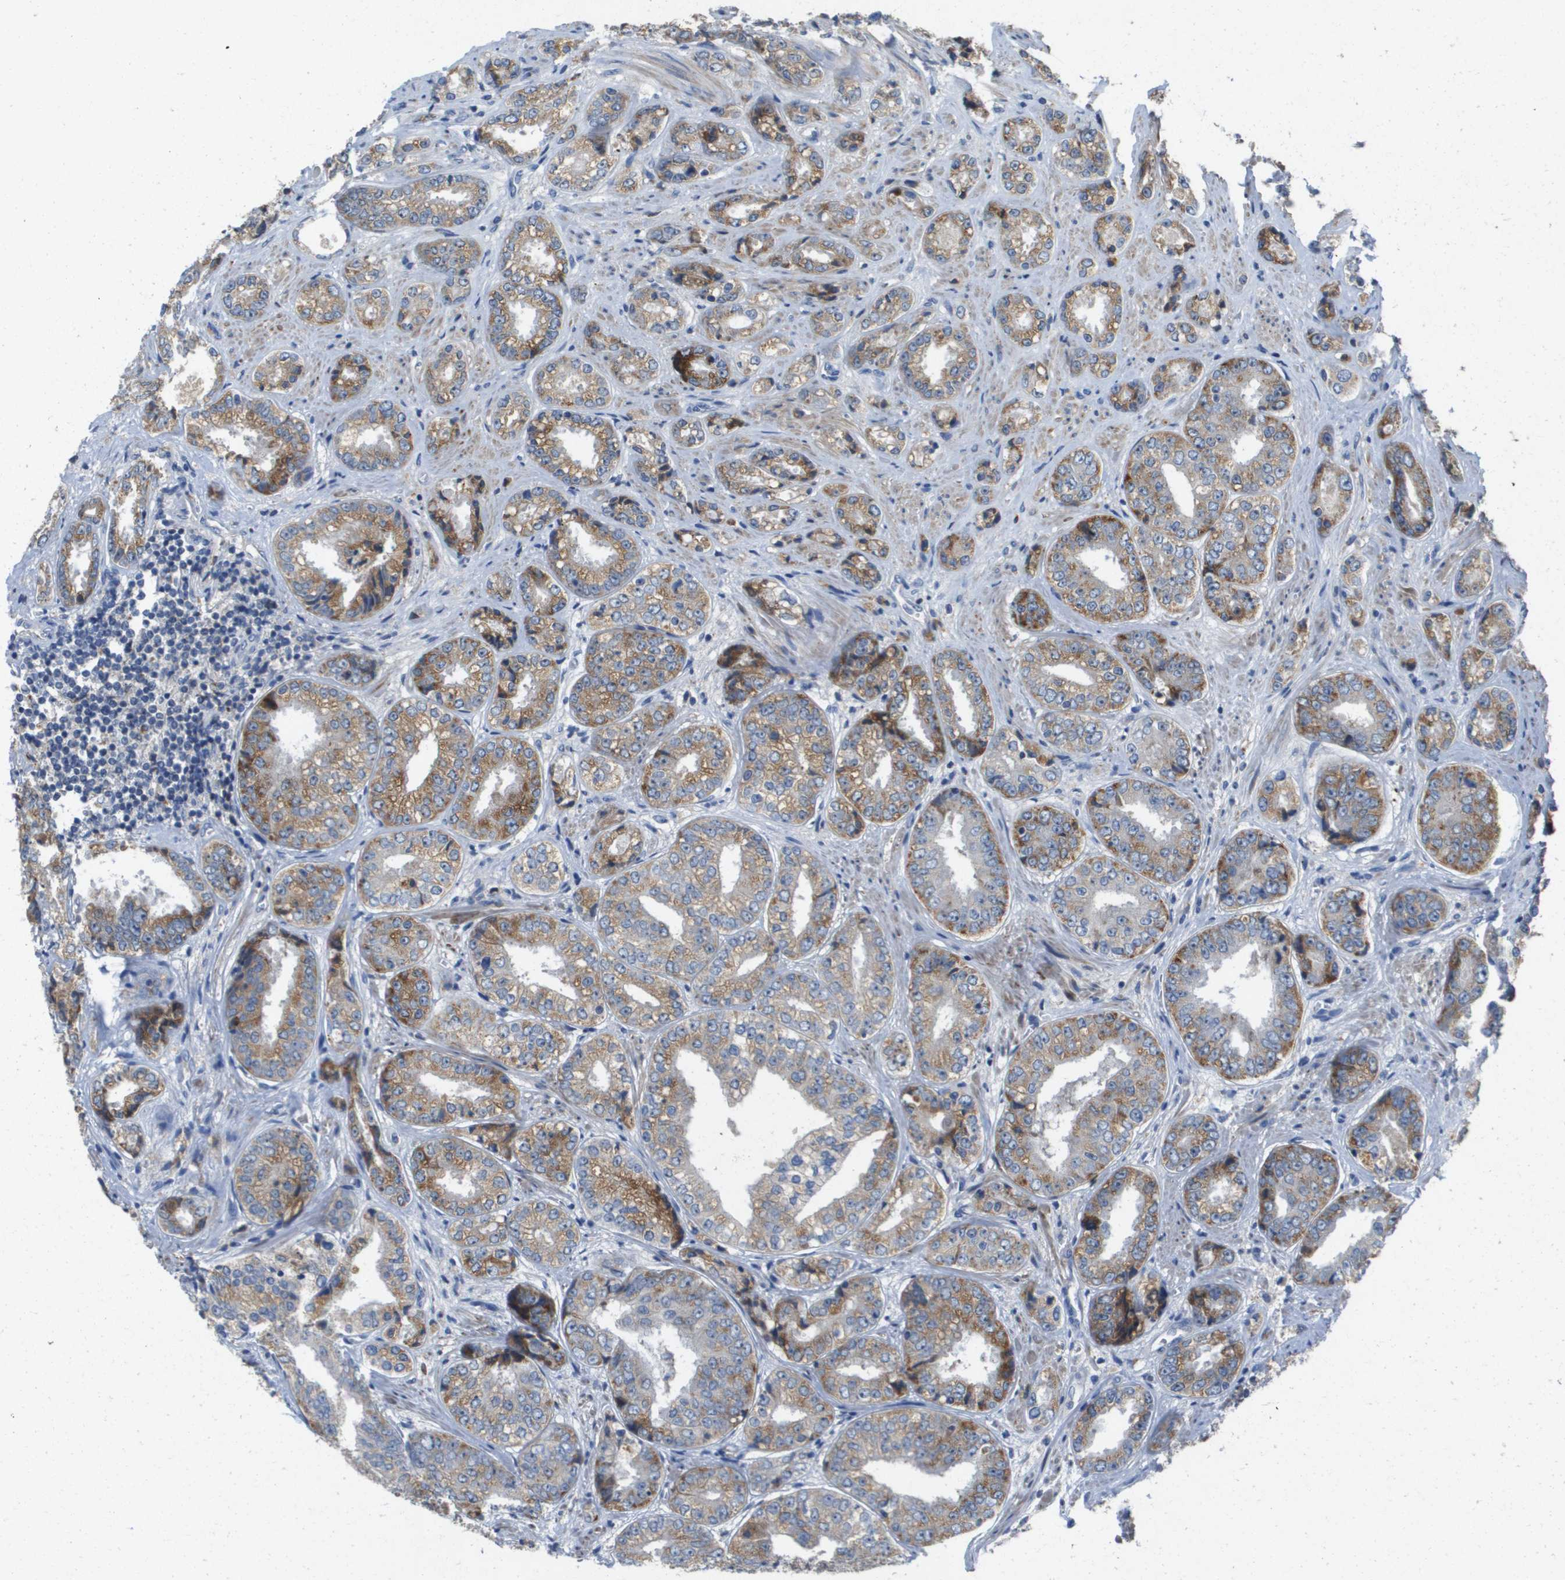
{"staining": {"intensity": "moderate", "quantity": ">75%", "location": "cytoplasmic/membranous"}, "tissue": "prostate cancer", "cell_type": "Tumor cells", "image_type": "cancer", "snomed": [{"axis": "morphology", "description": "Adenocarcinoma, High grade"}, {"axis": "topography", "description": "Prostate"}], "caption": "This image demonstrates prostate cancer stained with immunohistochemistry to label a protein in brown. The cytoplasmic/membranous of tumor cells show moderate positivity for the protein. Nuclei are counter-stained blue.", "gene": "B3GNT5", "patient": {"sex": "male", "age": 61}}